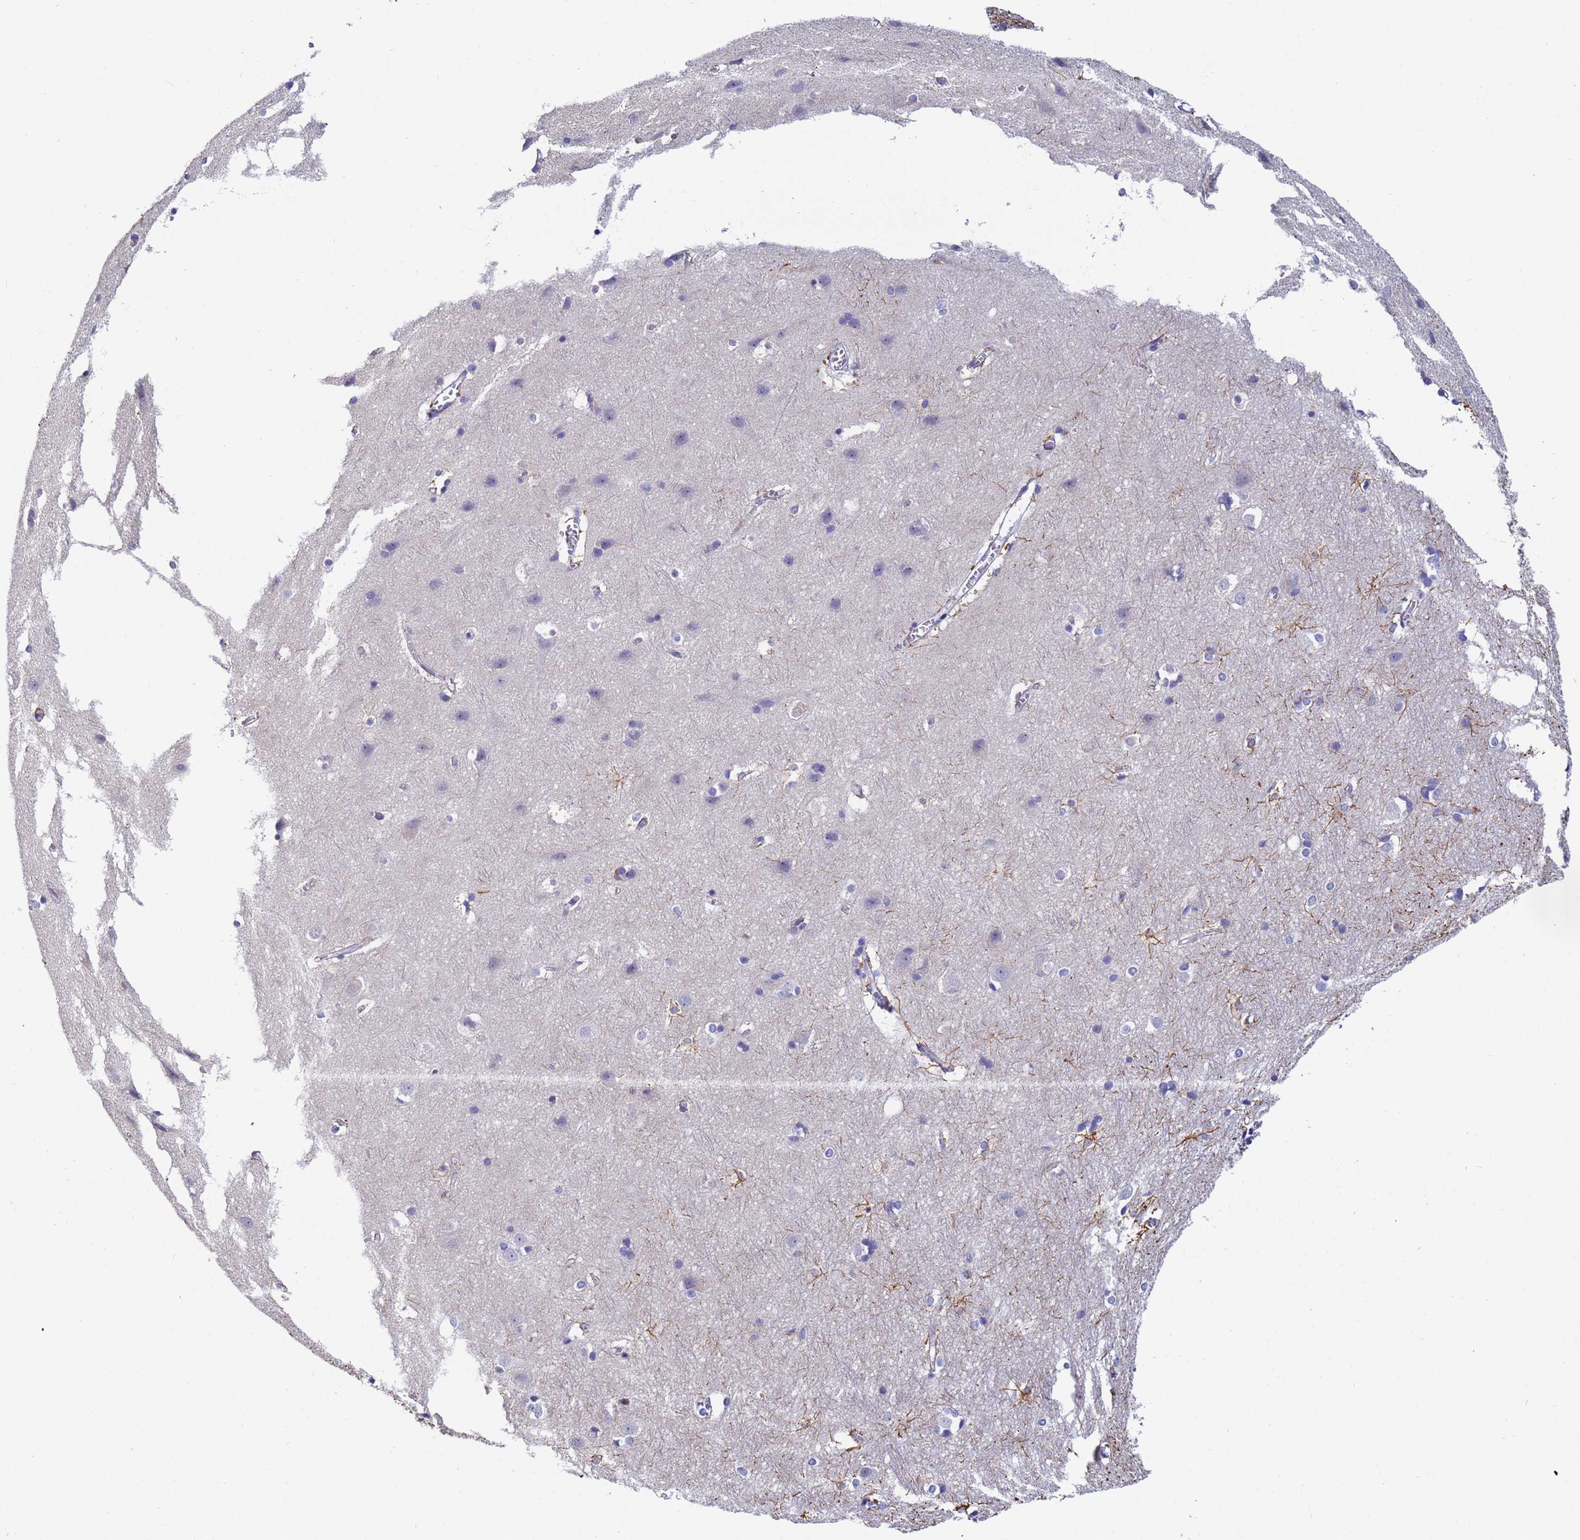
{"staining": {"intensity": "moderate", "quantity": "<25%", "location": "cytoplasmic/membranous"}, "tissue": "cerebral cortex", "cell_type": "Endothelial cells", "image_type": "normal", "snomed": [{"axis": "morphology", "description": "Normal tissue, NOS"}, {"axis": "topography", "description": "Cerebral cortex"}], "caption": "A micrograph showing moderate cytoplasmic/membranous expression in about <25% of endothelial cells in normal cerebral cortex, as visualized by brown immunohistochemical staining.", "gene": "IHO1", "patient": {"sex": "male", "age": 54}}